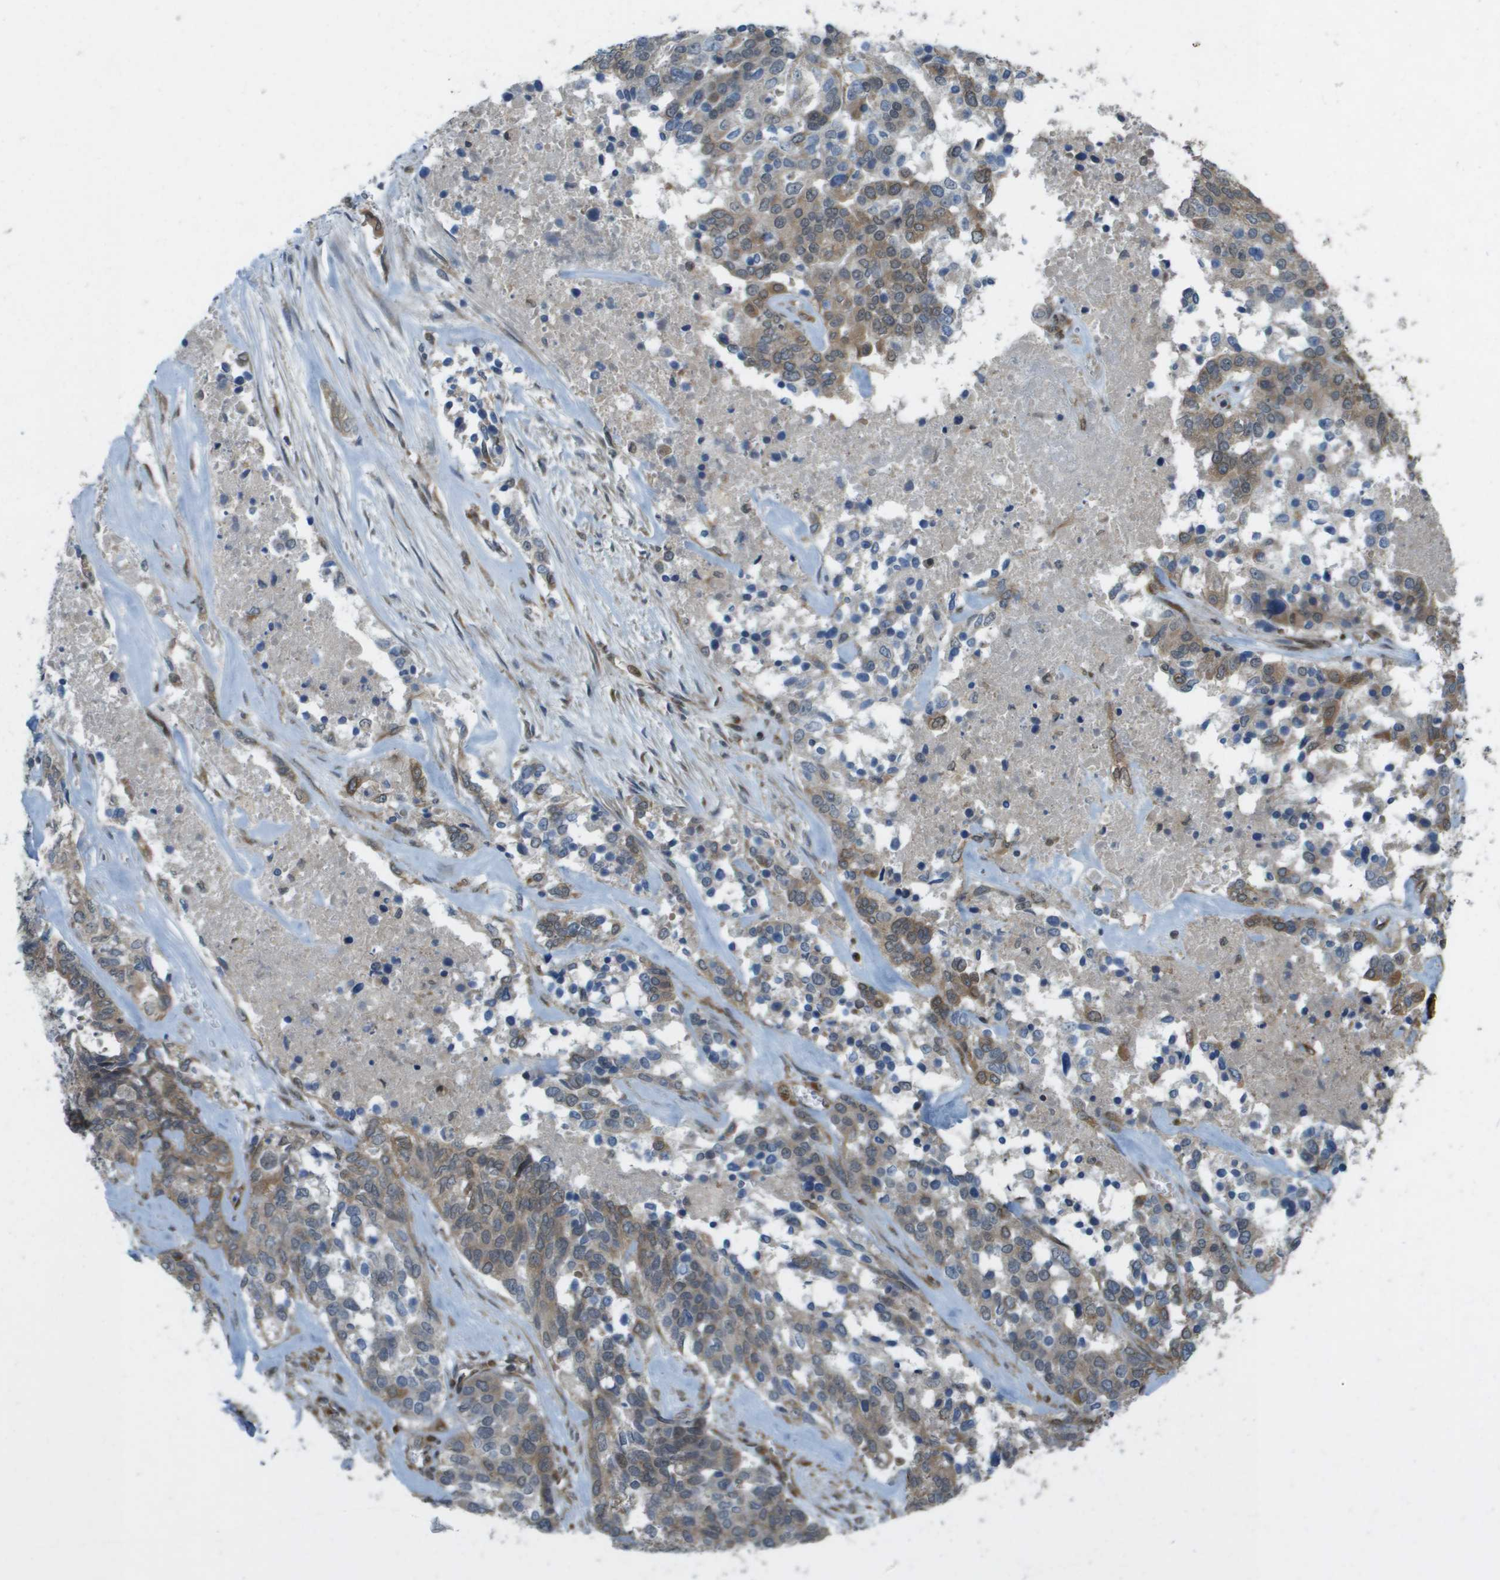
{"staining": {"intensity": "weak", "quantity": ">75%", "location": "cytoplasmic/membranous"}, "tissue": "ovarian cancer", "cell_type": "Tumor cells", "image_type": "cancer", "snomed": [{"axis": "morphology", "description": "Cystadenocarcinoma, serous, NOS"}, {"axis": "topography", "description": "Ovary"}], "caption": "Protein expression analysis of human ovarian cancer (serous cystadenocarcinoma) reveals weak cytoplasmic/membranous positivity in approximately >75% of tumor cells.", "gene": "IFNLR1", "patient": {"sex": "female", "age": 44}}